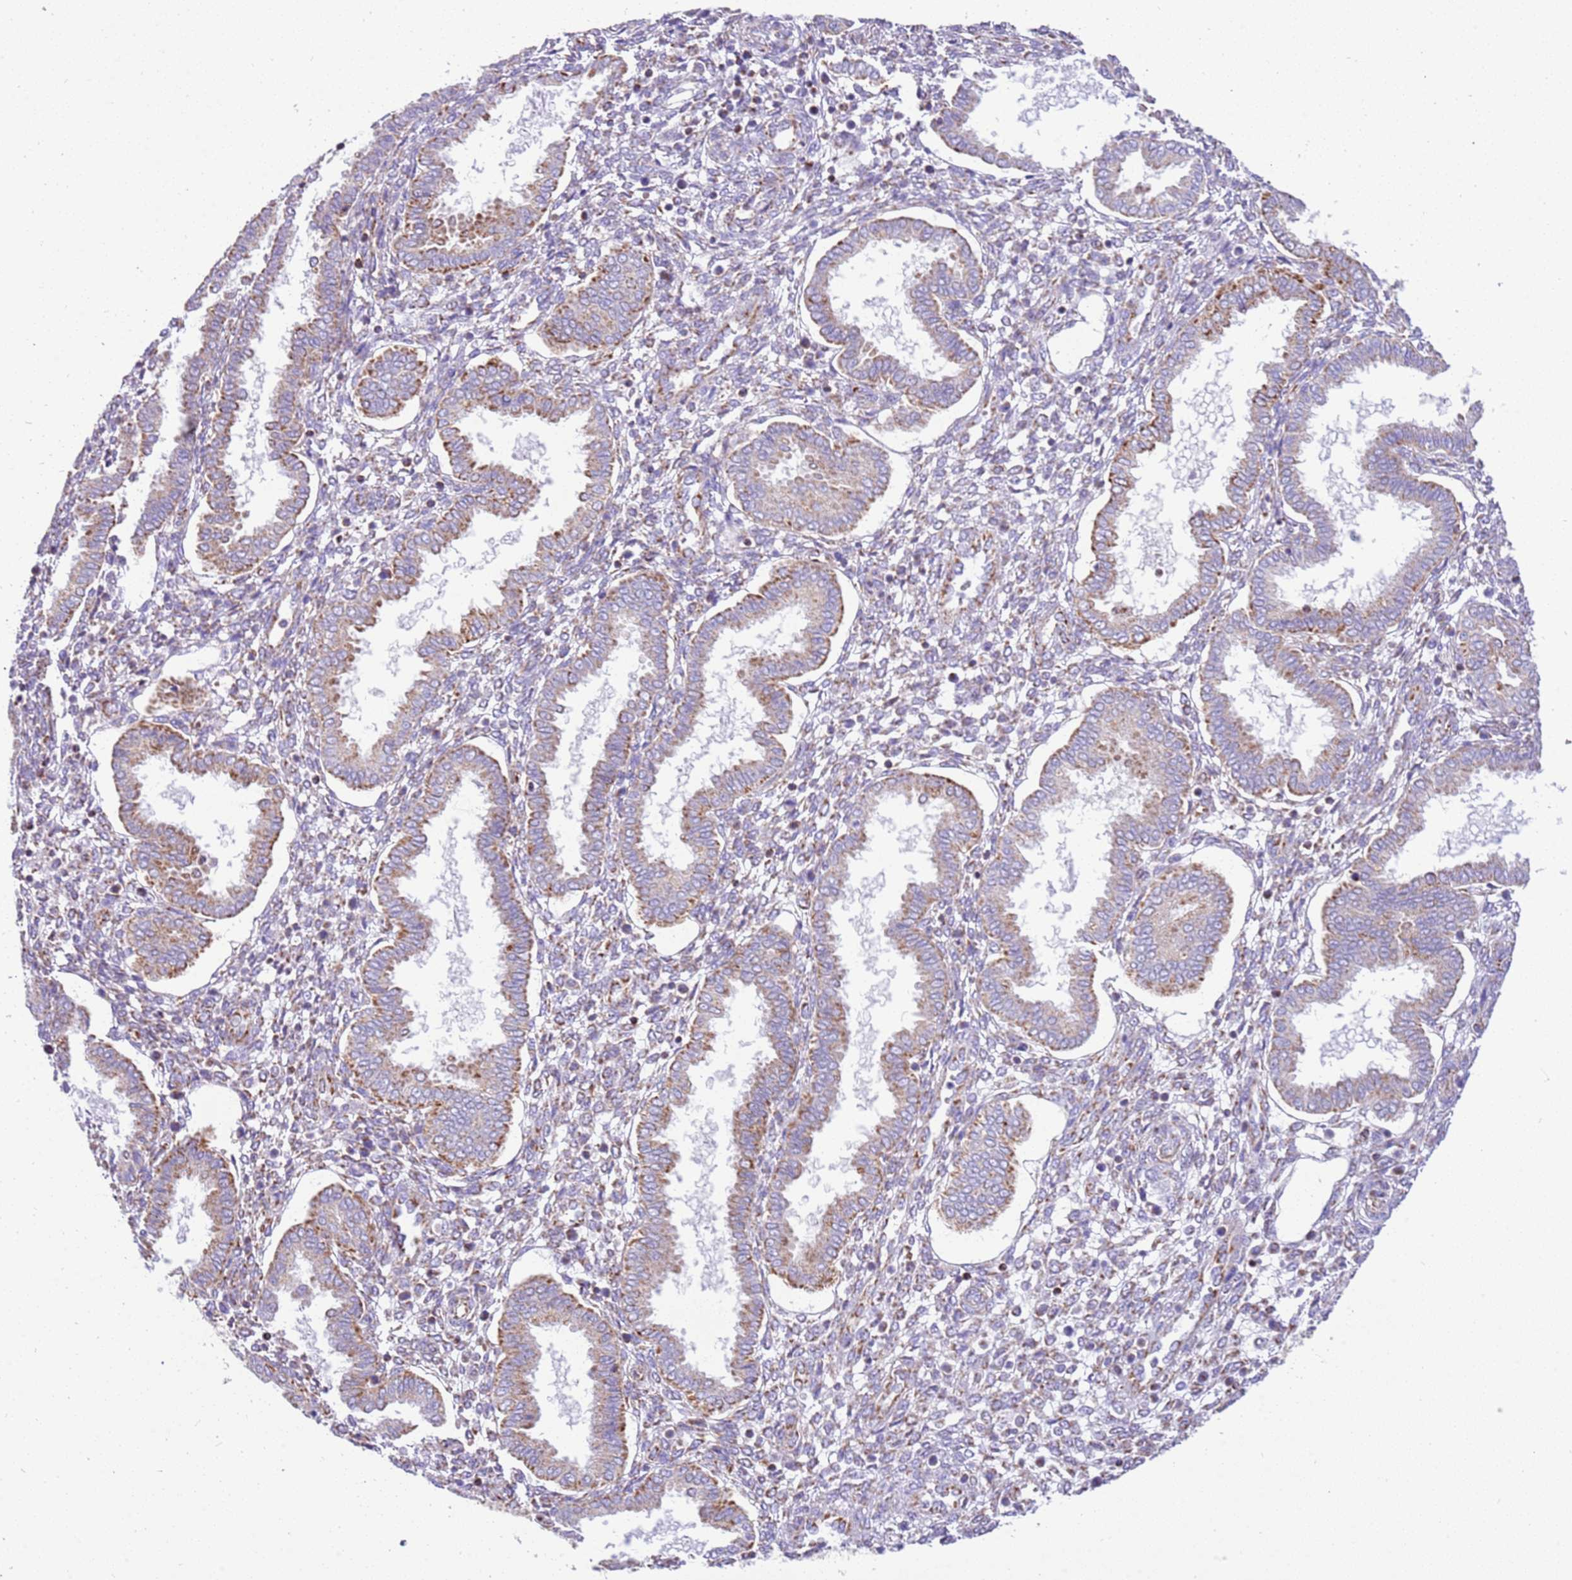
{"staining": {"intensity": "moderate", "quantity": "<25%", "location": "cytoplasmic/membranous"}, "tissue": "endometrium", "cell_type": "Cells in endometrial stroma", "image_type": "normal", "snomed": [{"axis": "morphology", "description": "Normal tissue, NOS"}, {"axis": "topography", "description": "Endometrium"}], "caption": "Endometrium stained with DAB (3,3'-diaminobenzidine) immunohistochemistry displays low levels of moderate cytoplasmic/membranous staining in approximately <25% of cells in endometrial stroma. The staining was performed using DAB (3,3'-diaminobenzidine), with brown indicating positive protein expression. Nuclei are stained blue with hematoxylin.", "gene": "SUCLG2", "patient": {"sex": "female", "age": 24}}